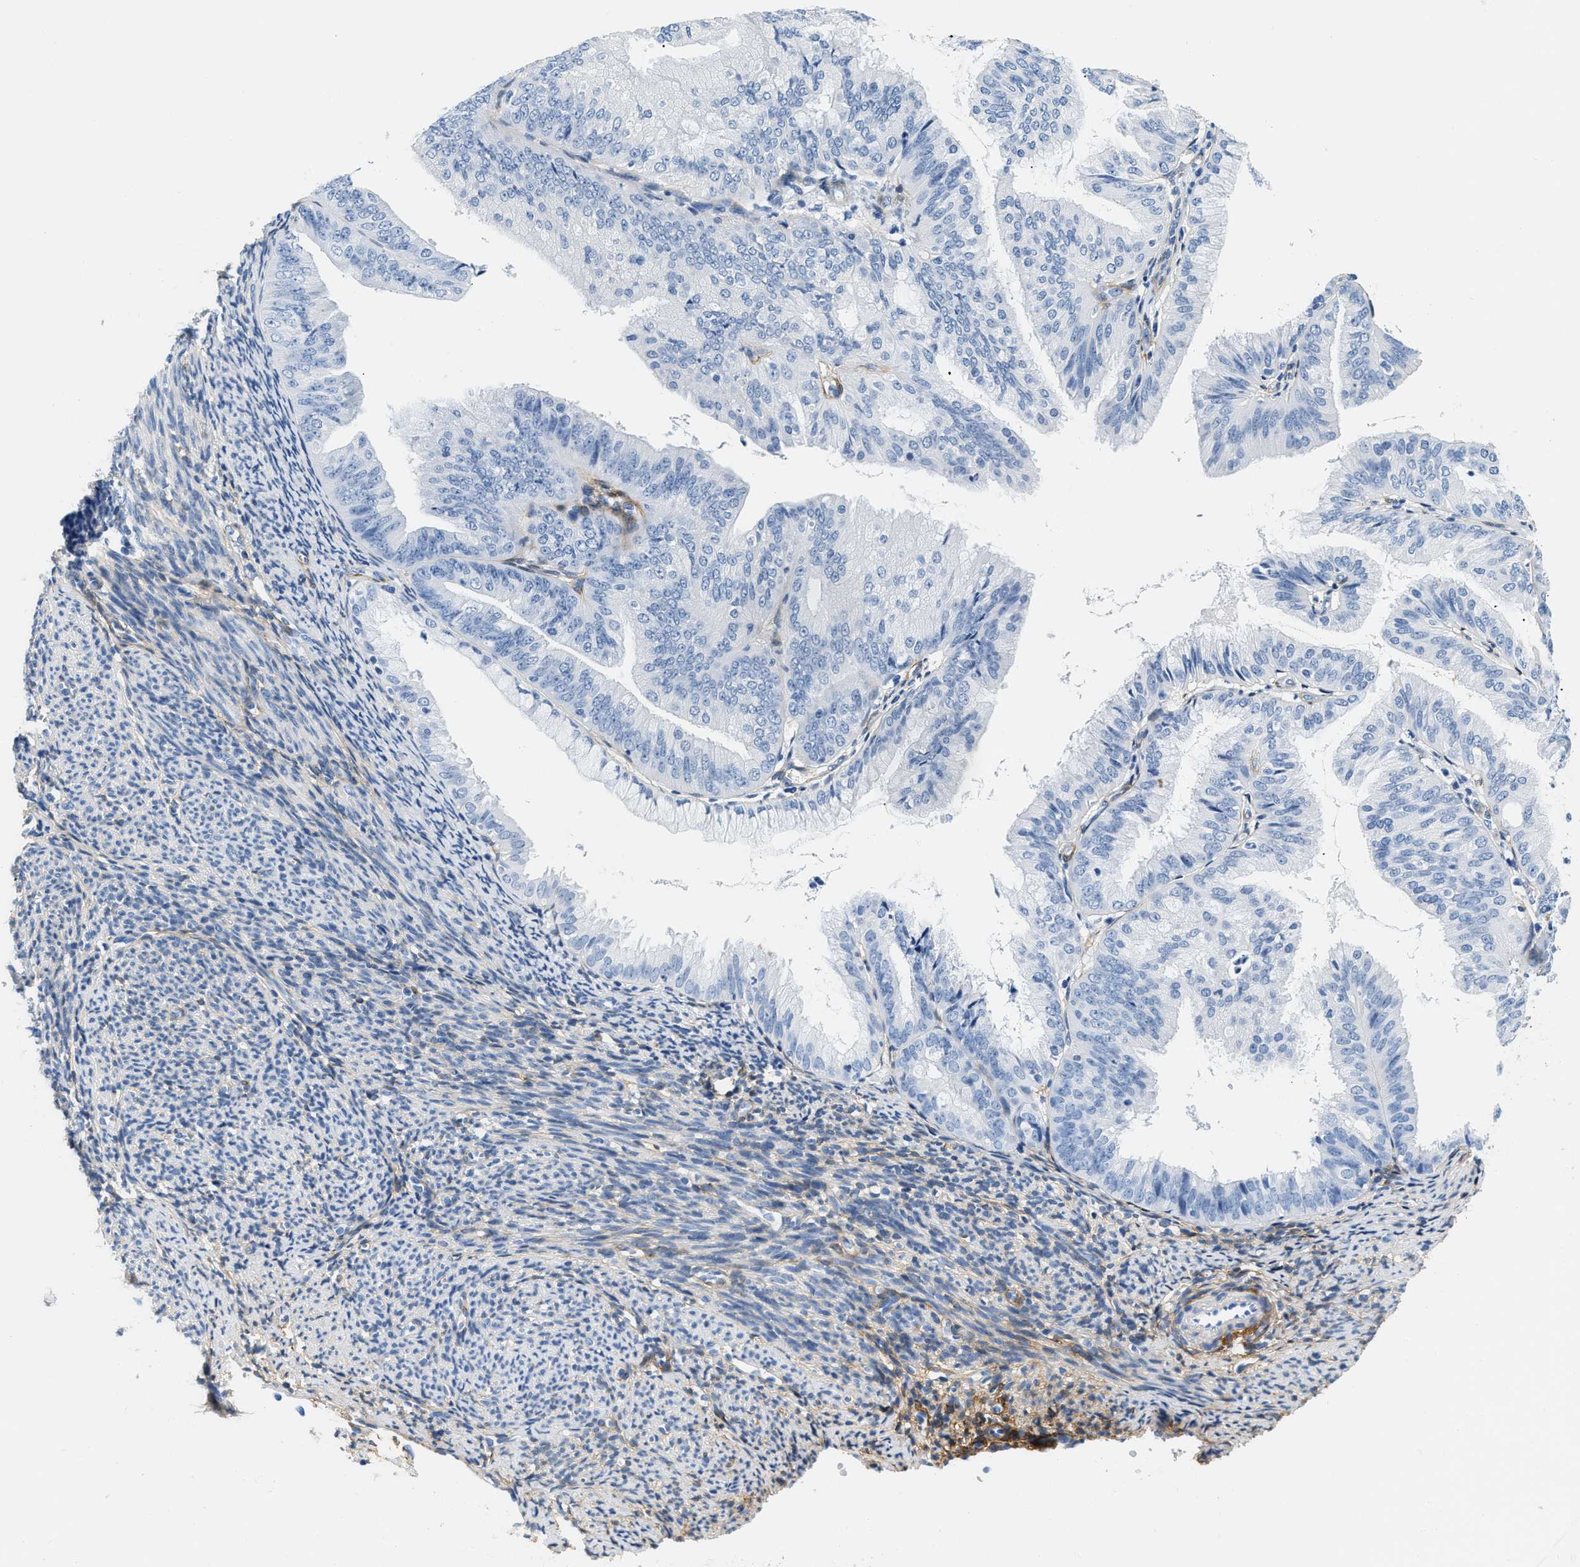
{"staining": {"intensity": "negative", "quantity": "none", "location": "none"}, "tissue": "endometrial cancer", "cell_type": "Tumor cells", "image_type": "cancer", "snomed": [{"axis": "morphology", "description": "Adenocarcinoma, NOS"}, {"axis": "topography", "description": "Endometrium"}], "caption": "High magnification brightfield microscopy of endometrial cancer stained with DAB (3,3'-diaminobenzidine) (brown) and counterstained with hematoxylin (blue): tumor cells show no significant expression.", "gene": "PDGFRB", "patient": {"sex": "female", "age": 63}}